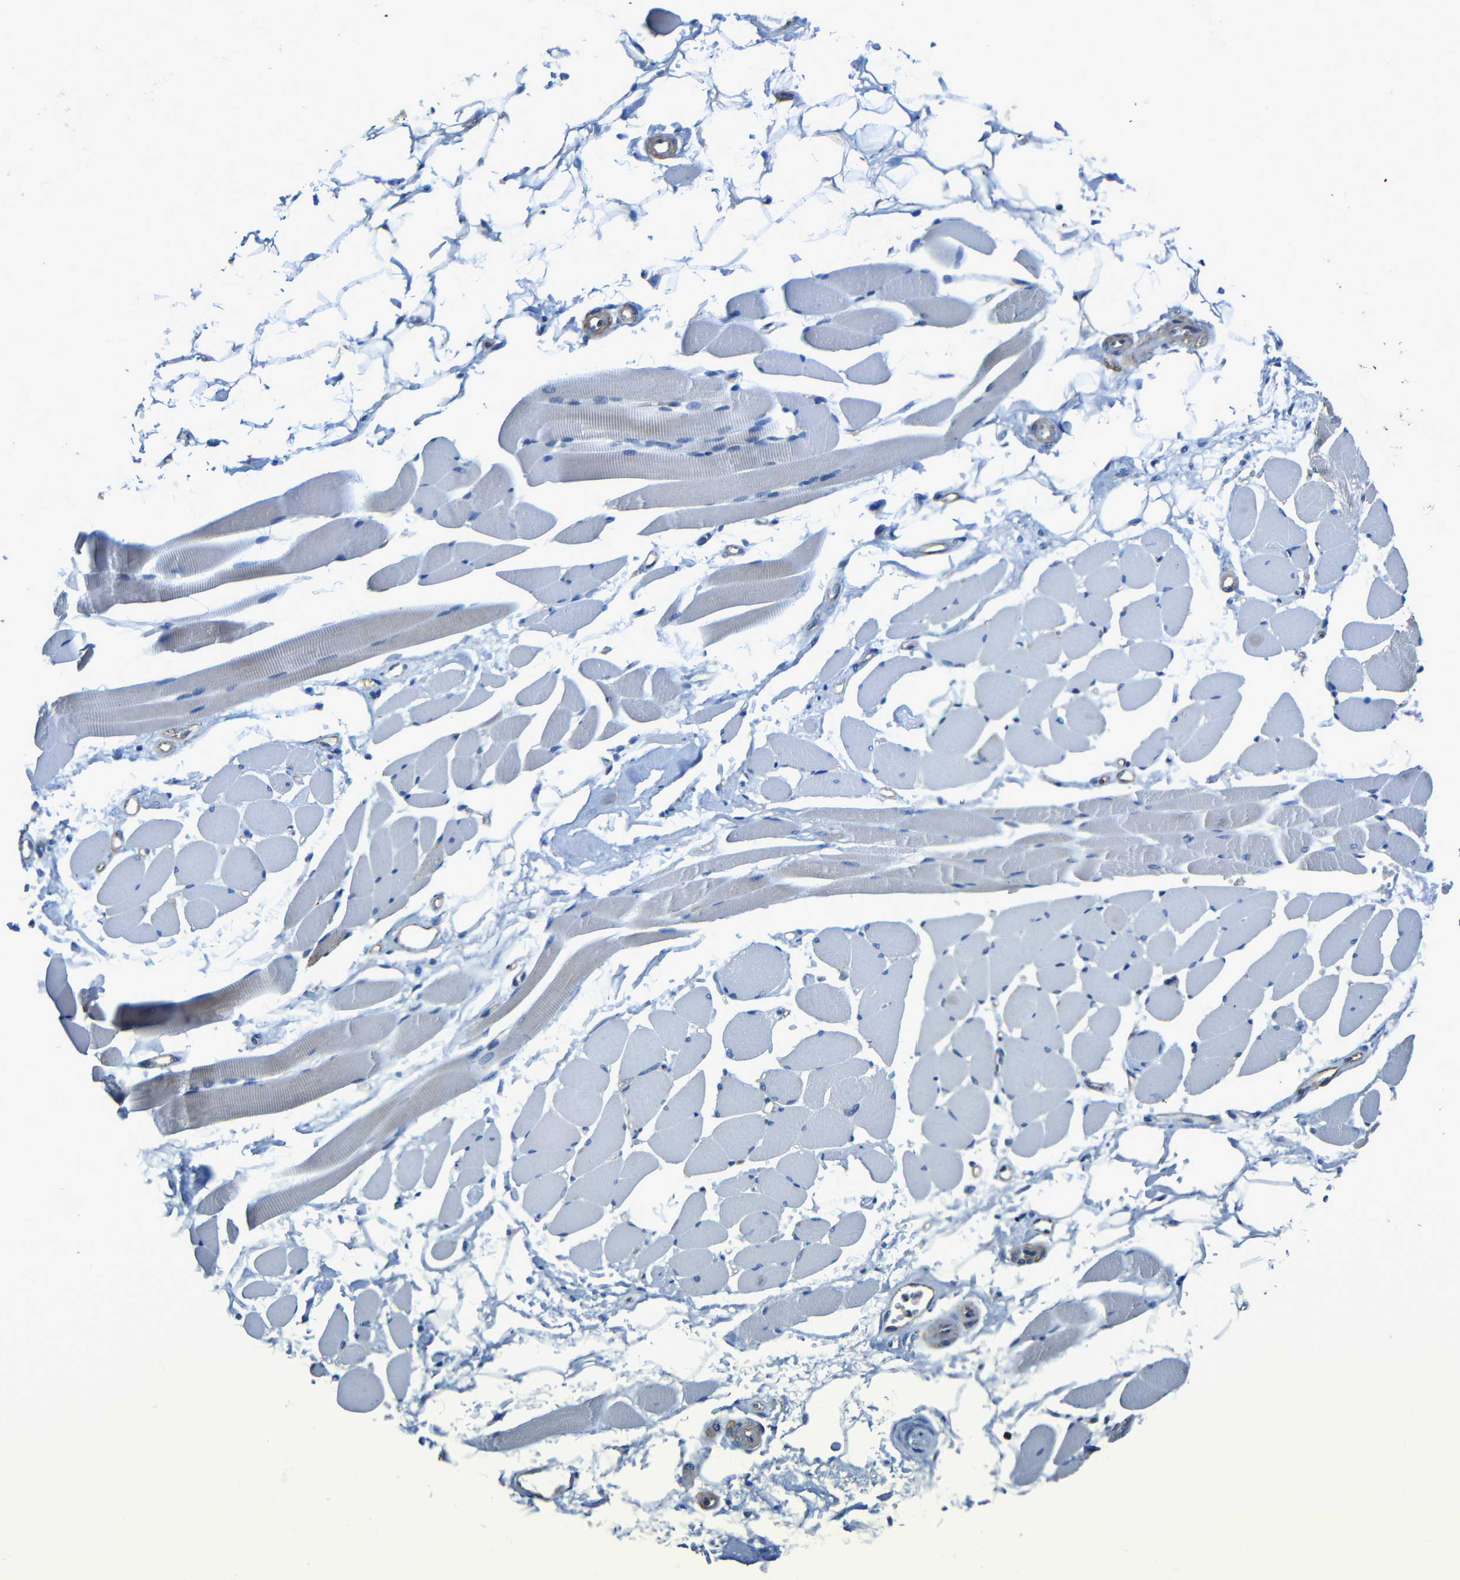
{"staining": {"intensity": "weak", "quantity": "<25%", "location": "cytoplasmic/membranous"}, "tissue": "skeletal muscle", "cell_type": "Myocytes", "image_type": "normal", "snomed": [{"axis": "morphology", "description": "Normal tissue, NOS"}, {"axis": "topography", "description": "Skeletal muscle"}, {"axis": "topography", "description": "Peripheral nerve tissue"}], "caption": "The immunohistochemistry image has no significant expression in myocytes of skeletal muscle.", "gene": "INTS6L", "patient": {"sex": "female", "age": 84}}